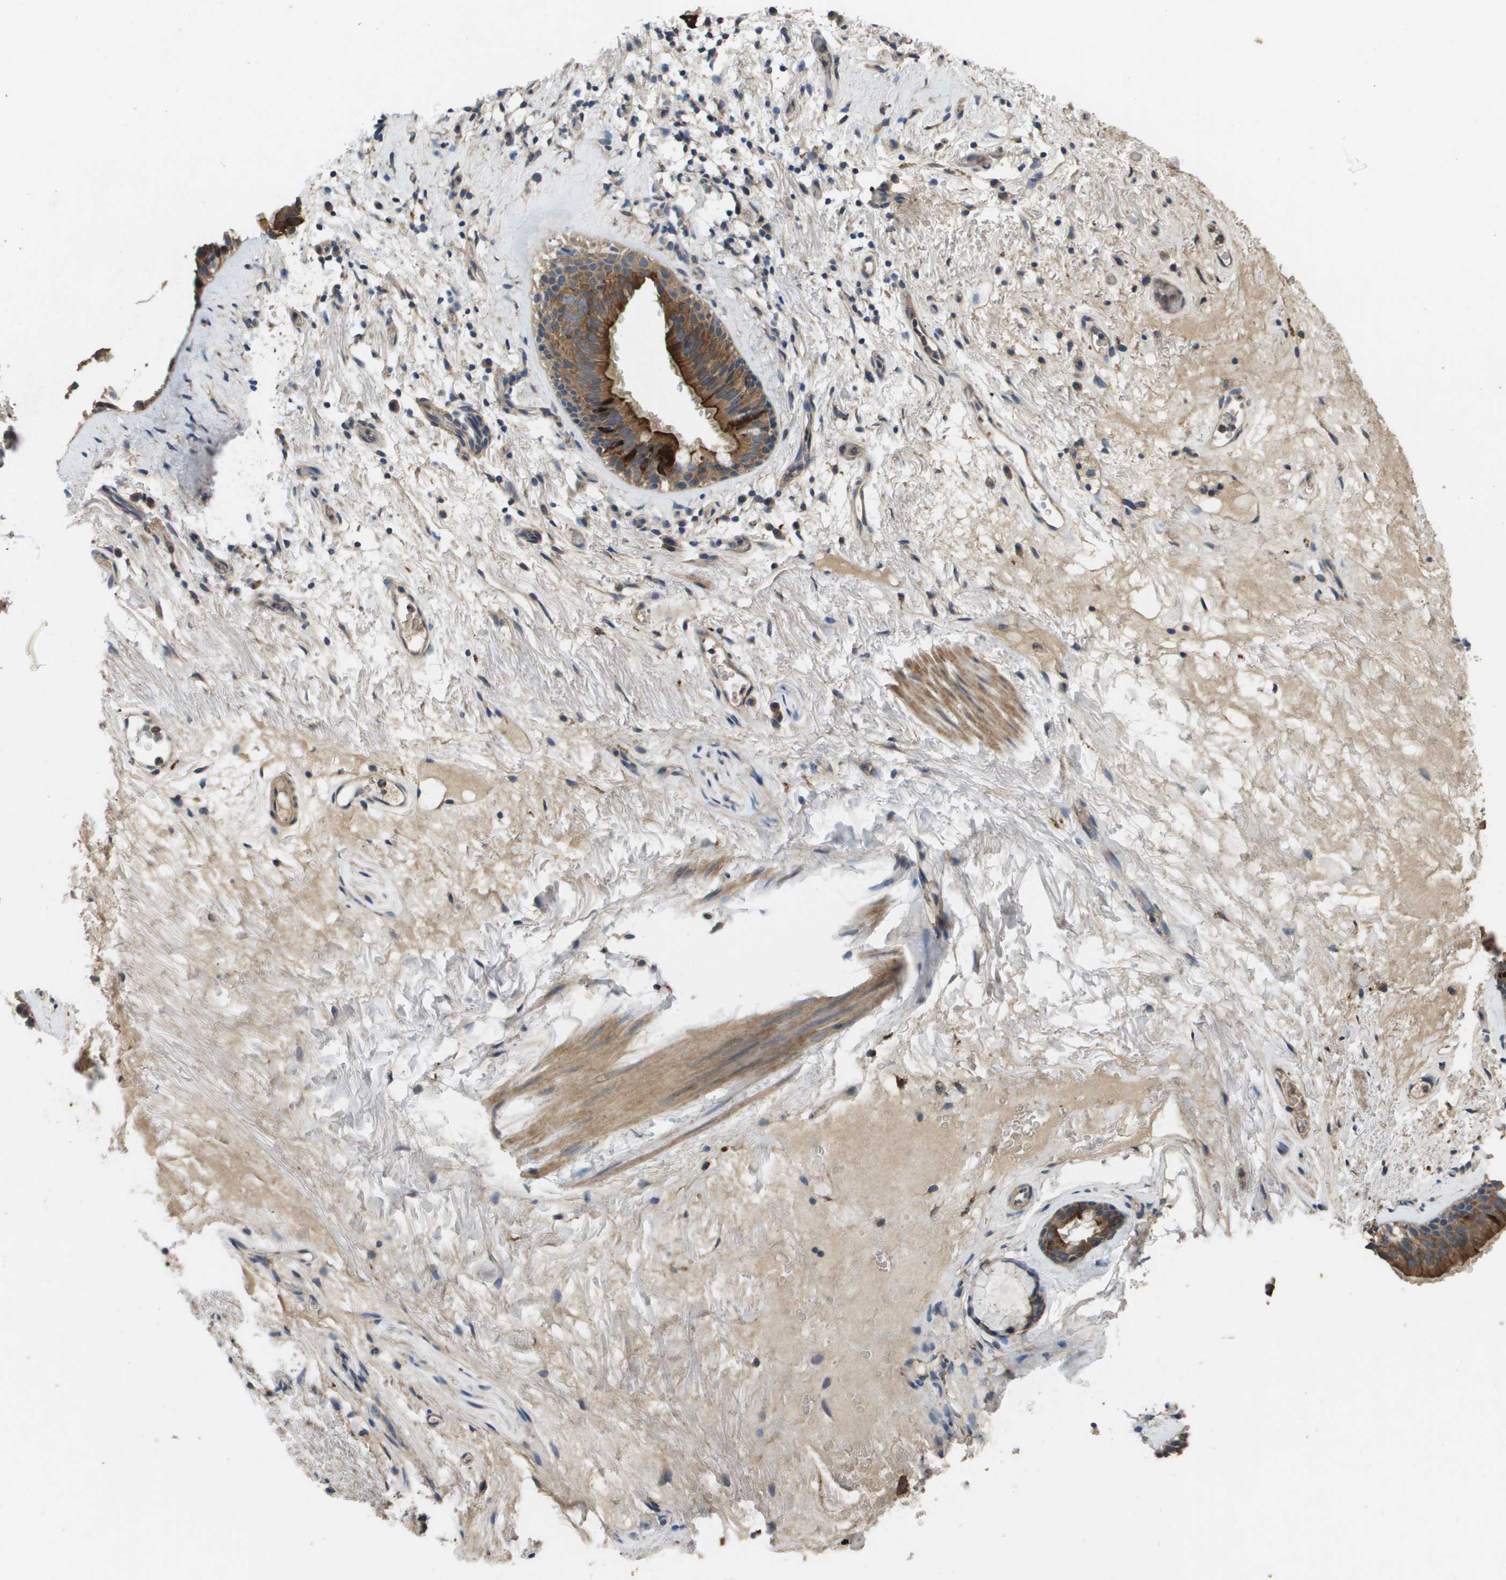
{"staining": {"intensity": "strong", "quantity": ">75%", "location": "cytoplasmic/membranous"}, "tissue": "bronchus", "cell_type": "Respiratory epithelial cells", "image_type": "normal", "snomed": [{"axis": "morphology", "description": "Normal tissue, NOS"}, {"axis": "topography", "description": "Cartilage tissue"}], "caption": "The photomicrograph demonstrates immunohistochemical staining of normal bronchus. There is strong cytoplasmic/membranous expression is identified in approximately >75% of respiratory epithelial cells.", "gene": "KRT23", "patient": {"sex": "female", "age": 63}}